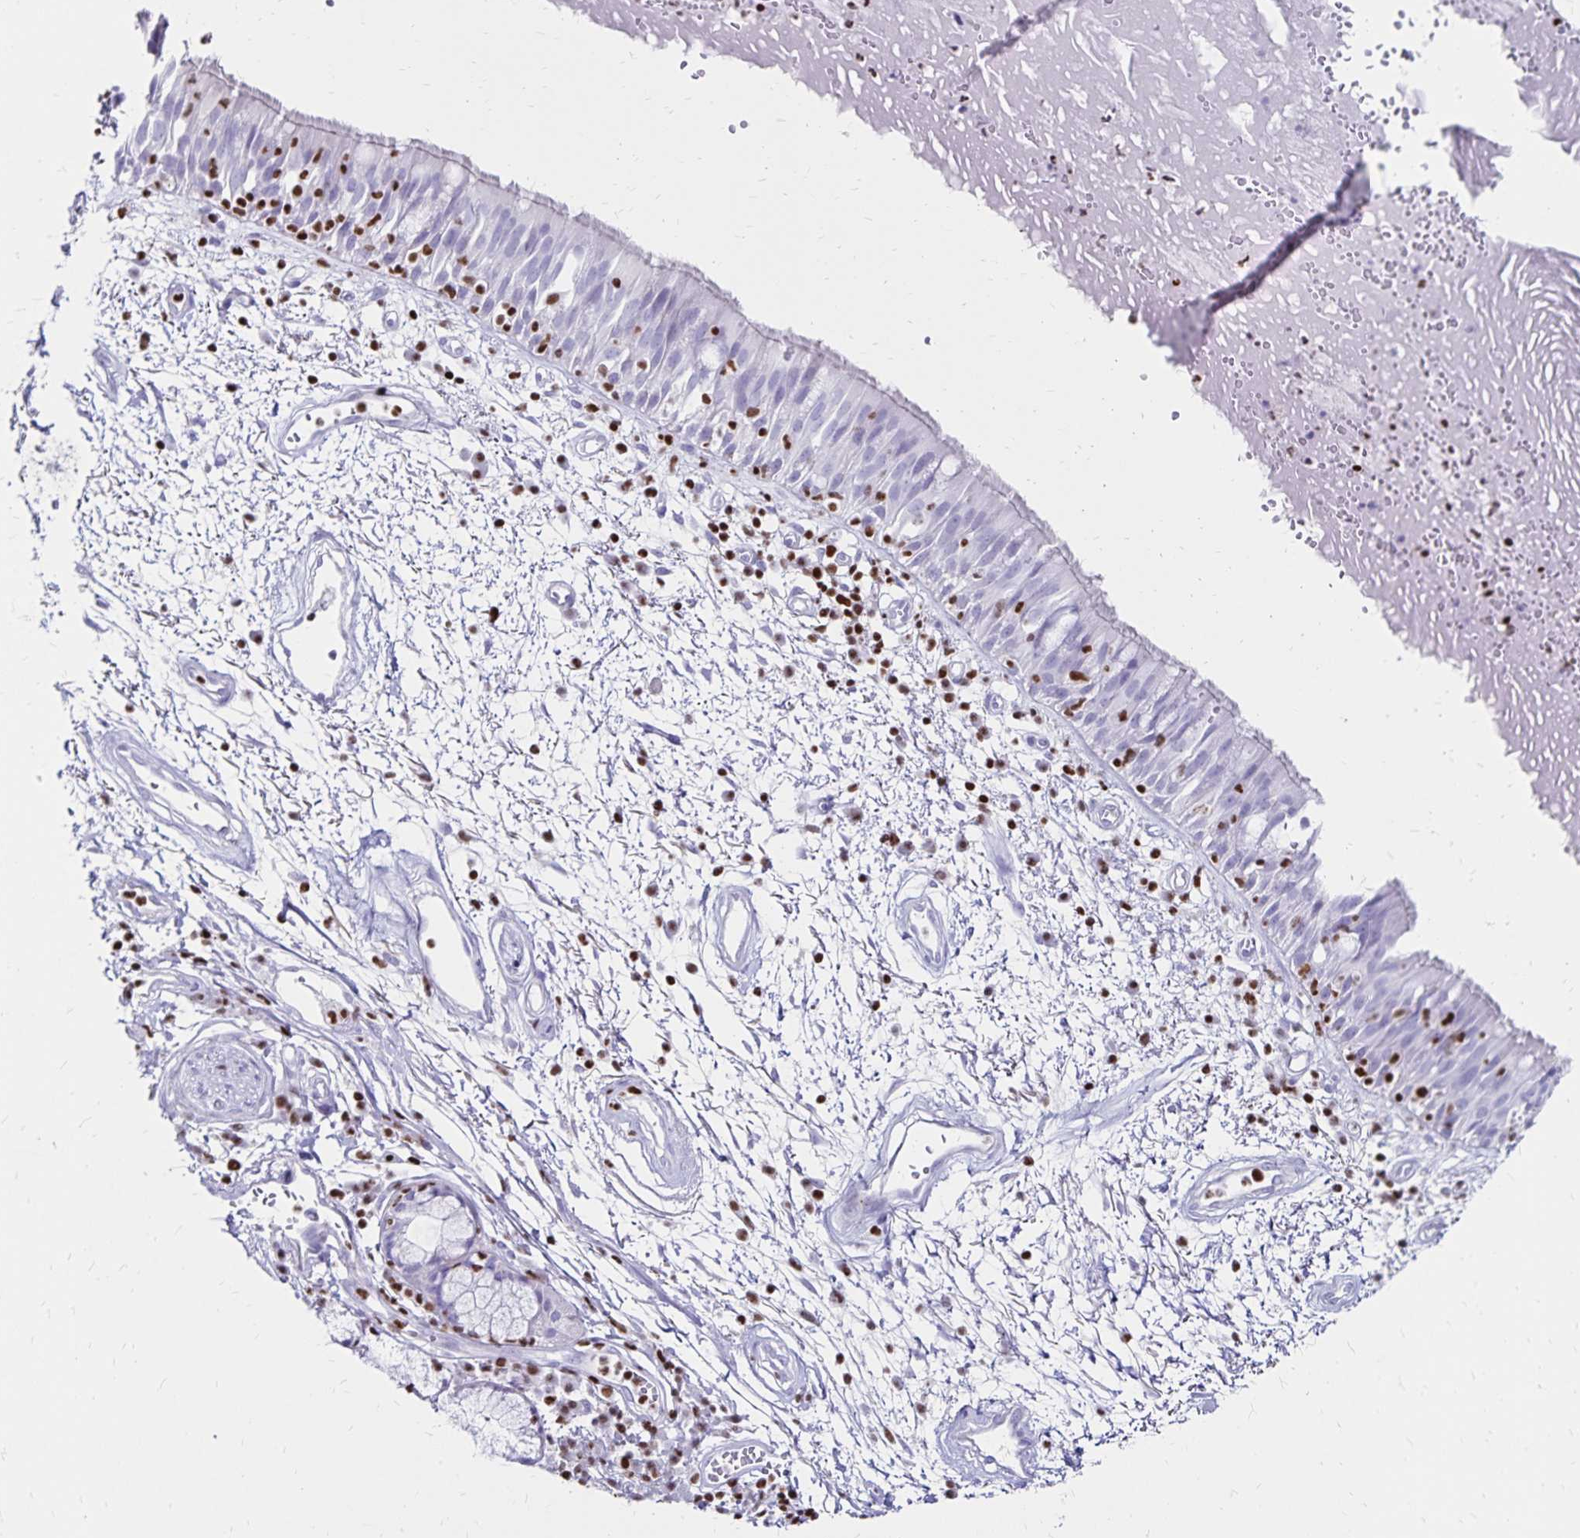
{"staining": {"intensity": "negative", "quantity": "none", "location": "none"}, "tissue": "bronchus", "cell_type": "Respiratory epithelial cells", "image_type": "normal", "snomed": [{"axis": "morphology", "description": "Normal tissue, NOS"}, {"axis": "morphology", "description": "Squamous cell carcinoma, NOS"}, {"axis": "topography", "description": "Cartilage tissue"}, {"axis": "topography", "description": "Bronchus"}, {"axis": "topography", "description": "Lung"}], "caption": "Normal bronchus was stained to show a protein in brown. There is no significant expression in respiratory epithelial cells. (Immunohistochemistry, brightfield microscopy, high magnification).", "gene": "IKZF1", "patient": {"sex": "male", "age": 66}}